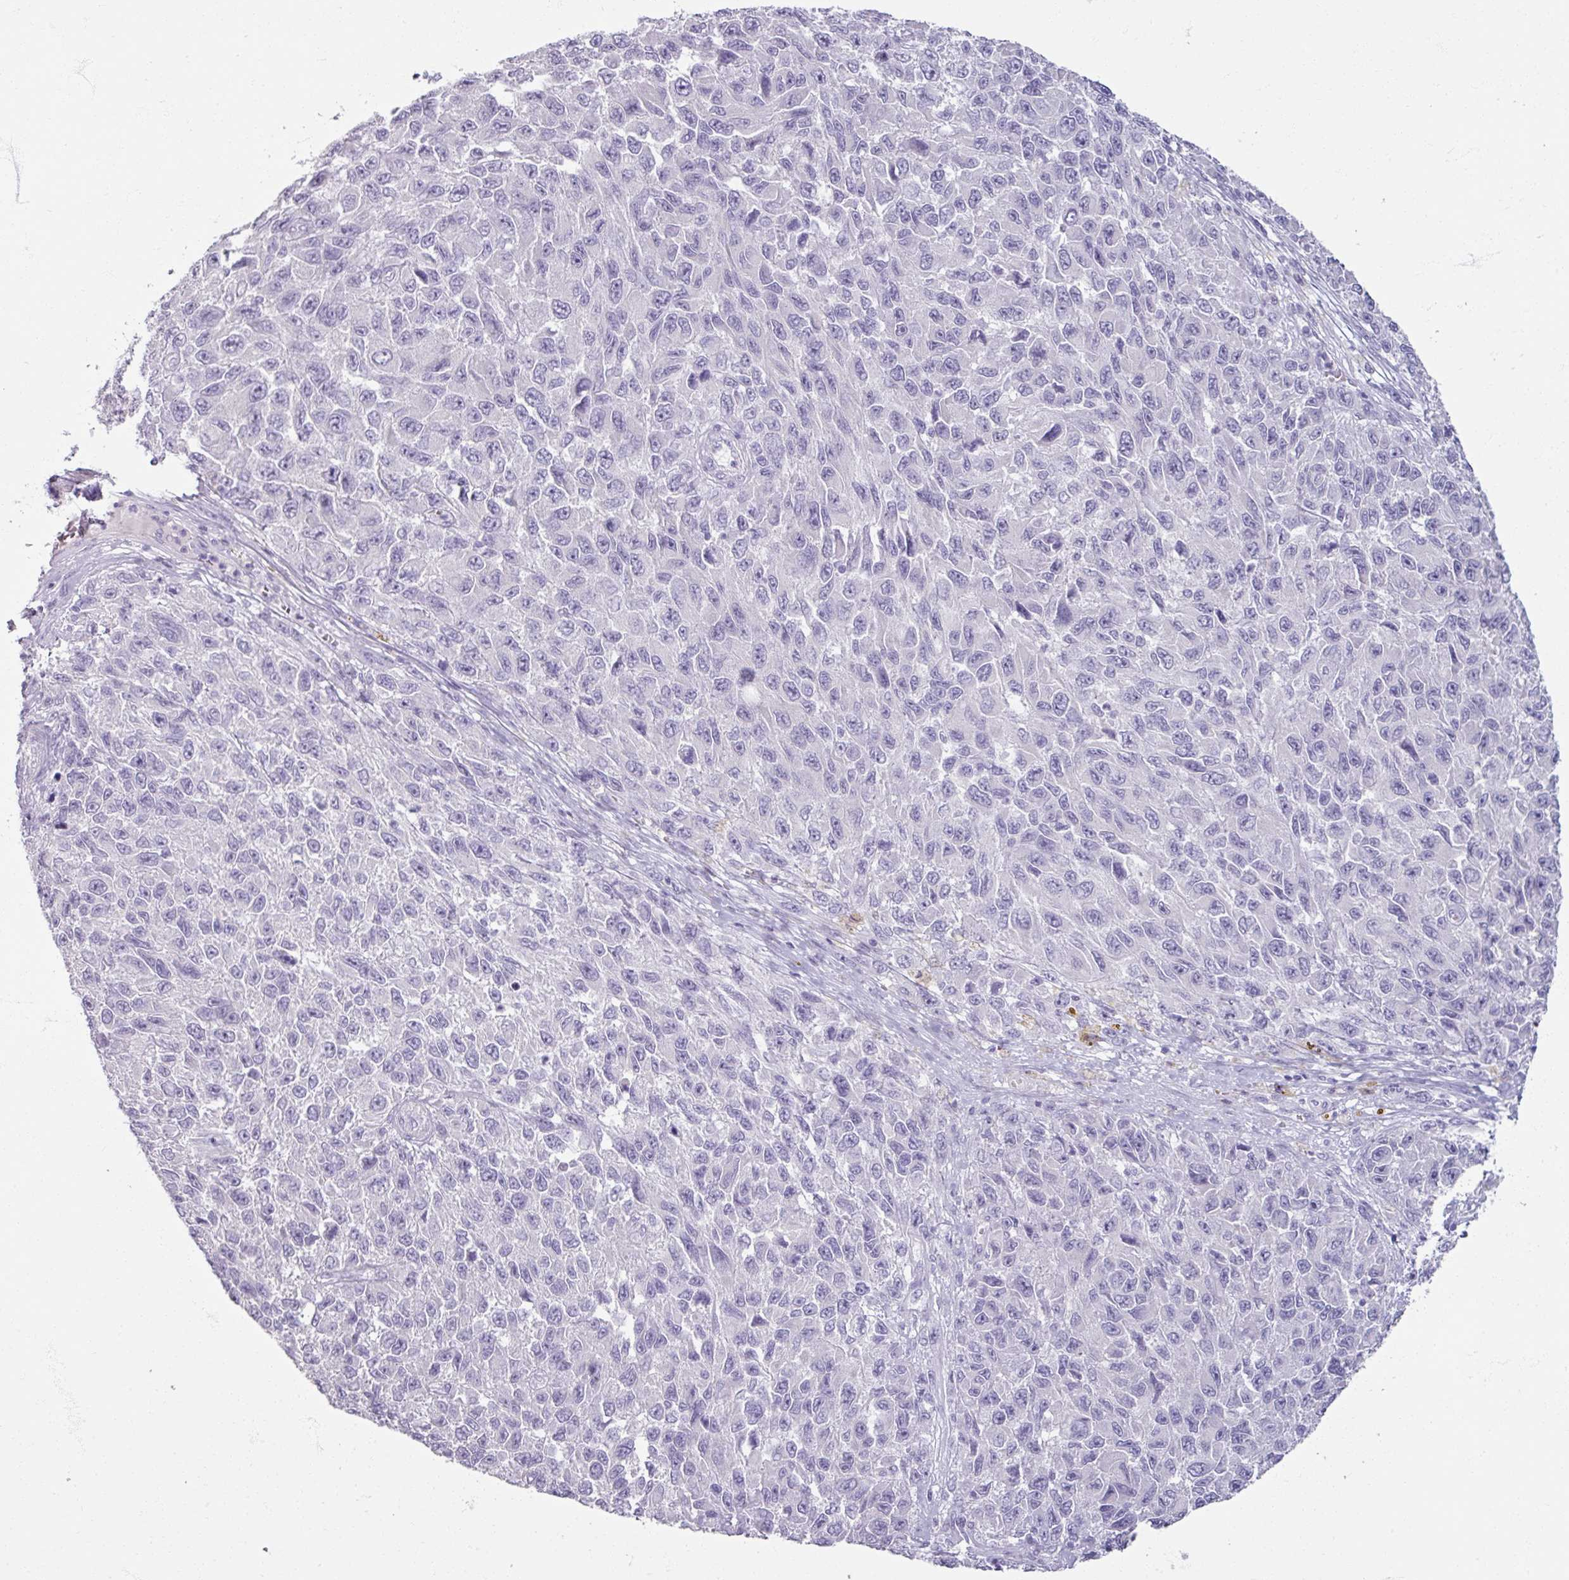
{"staining": {"intensity": "negative", "quantity": "none", "location": "none"}, "tissue": "melanoma", "cell_type": "Tumor cells", "image_type": "cancer", "snomed": [{"axis": "morphology", "description": "Normal tissue, NOS"}, {"axis": "morphology", "description": "Malignant melanoma, NOS"}, {"axis": "topography", "description": "Skin"}], "caption": "Protein analysis of melanoma displays no significant staining in tumor cells.", "gene": "TG", "patient": {"sex": "female", "age": 96}}